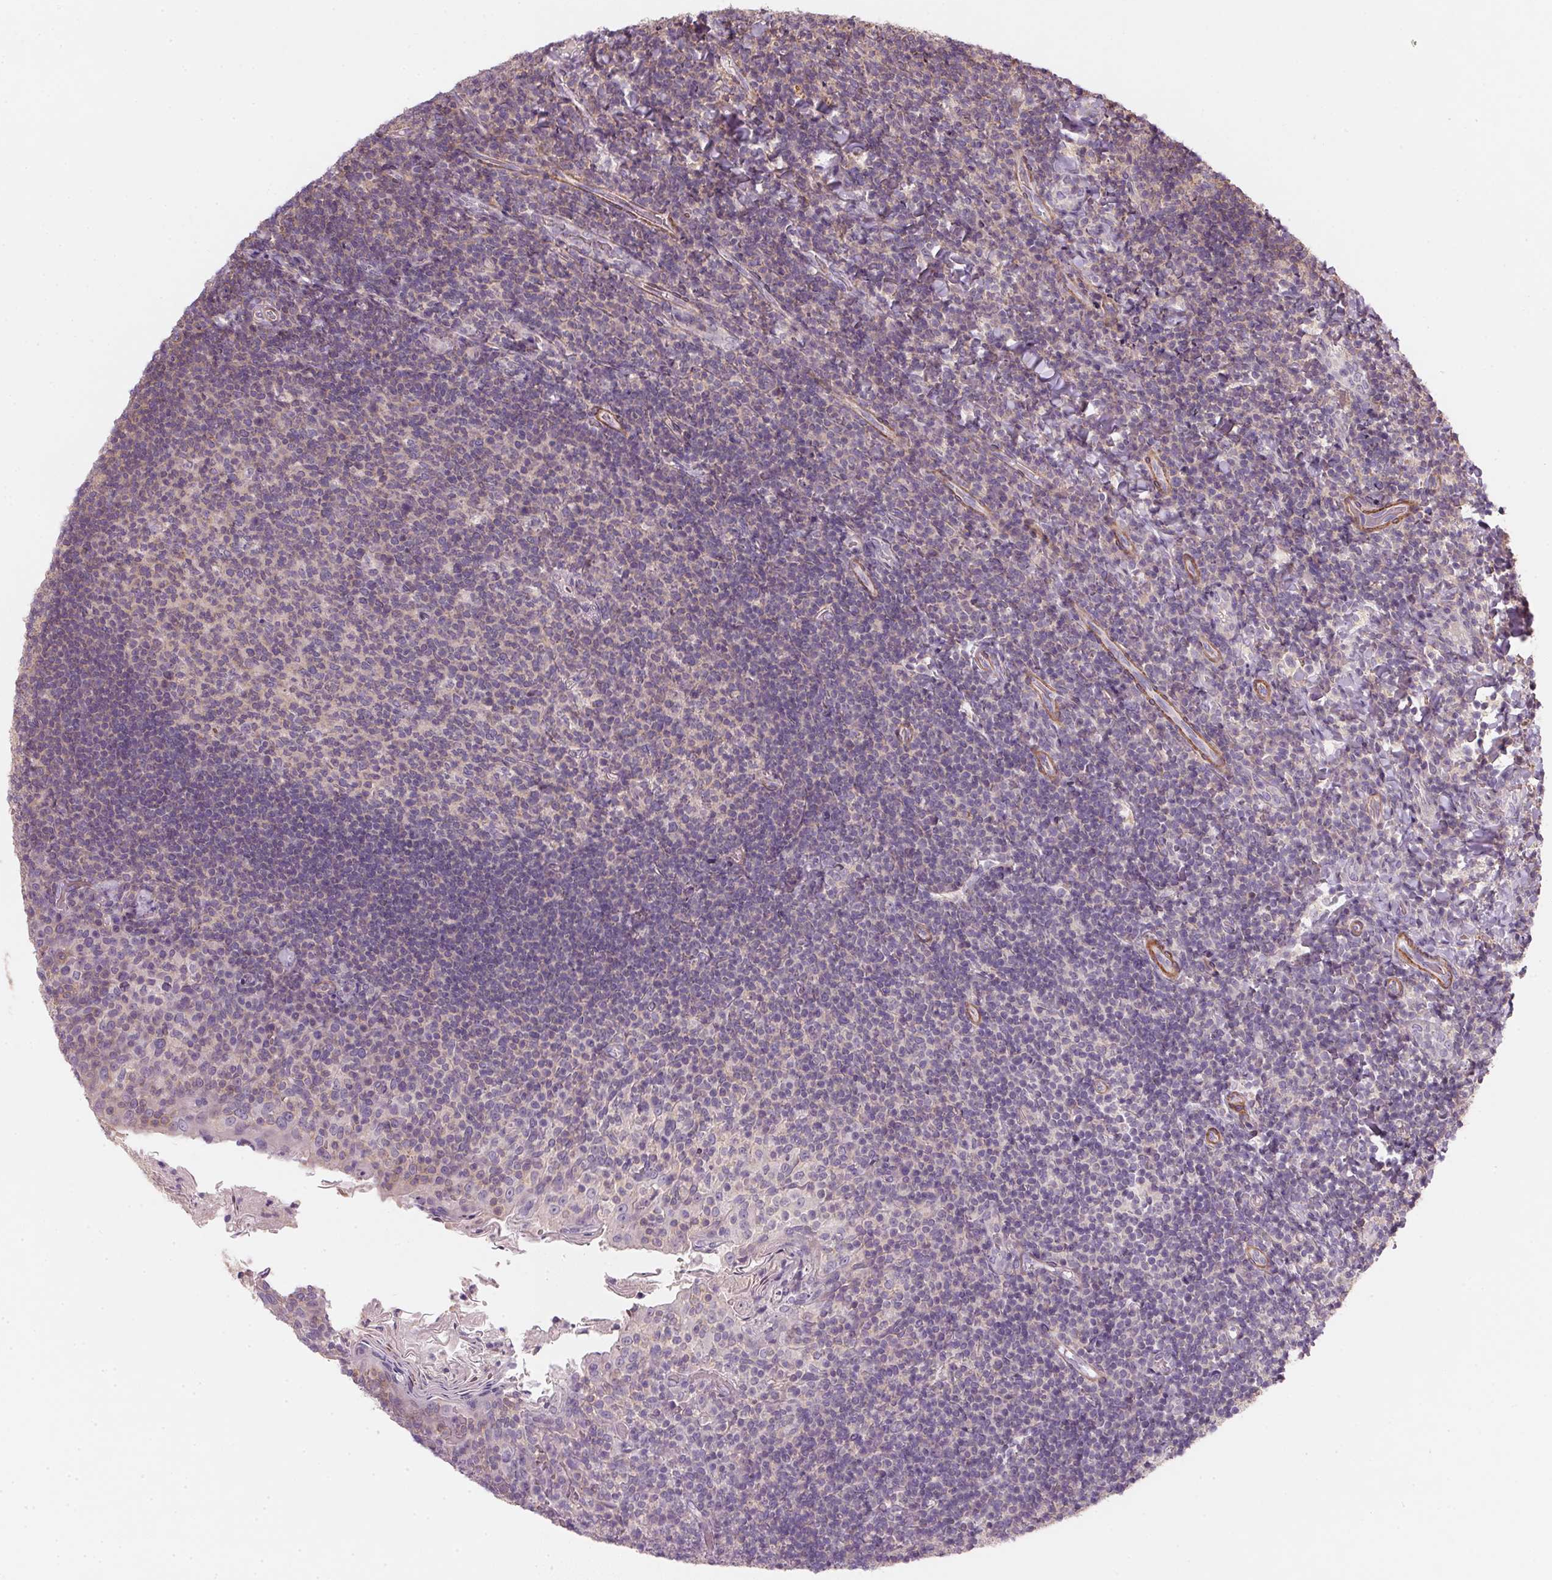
{"staining": {"intensity": "weak", "quantity": "<25%", "location": "cytoplasmic/membranous"}, "tissue": "tonsil", "cell_type": "Germinal center cells", "image_type": "normal", "snomed": [{"axis": "morphology", "description": "Normal tissue, NOS"}, {"axis": "topography", "description": "Tonsil"}], "caption": "Immunohistochemistry of unremarkable tonsil displays no staining in germinal center cells. (Immunohistochemistry, brightfield microscopy, high magnification).", "gene": "KCNK15", "patient": {"sex": "female", "age": 10}}